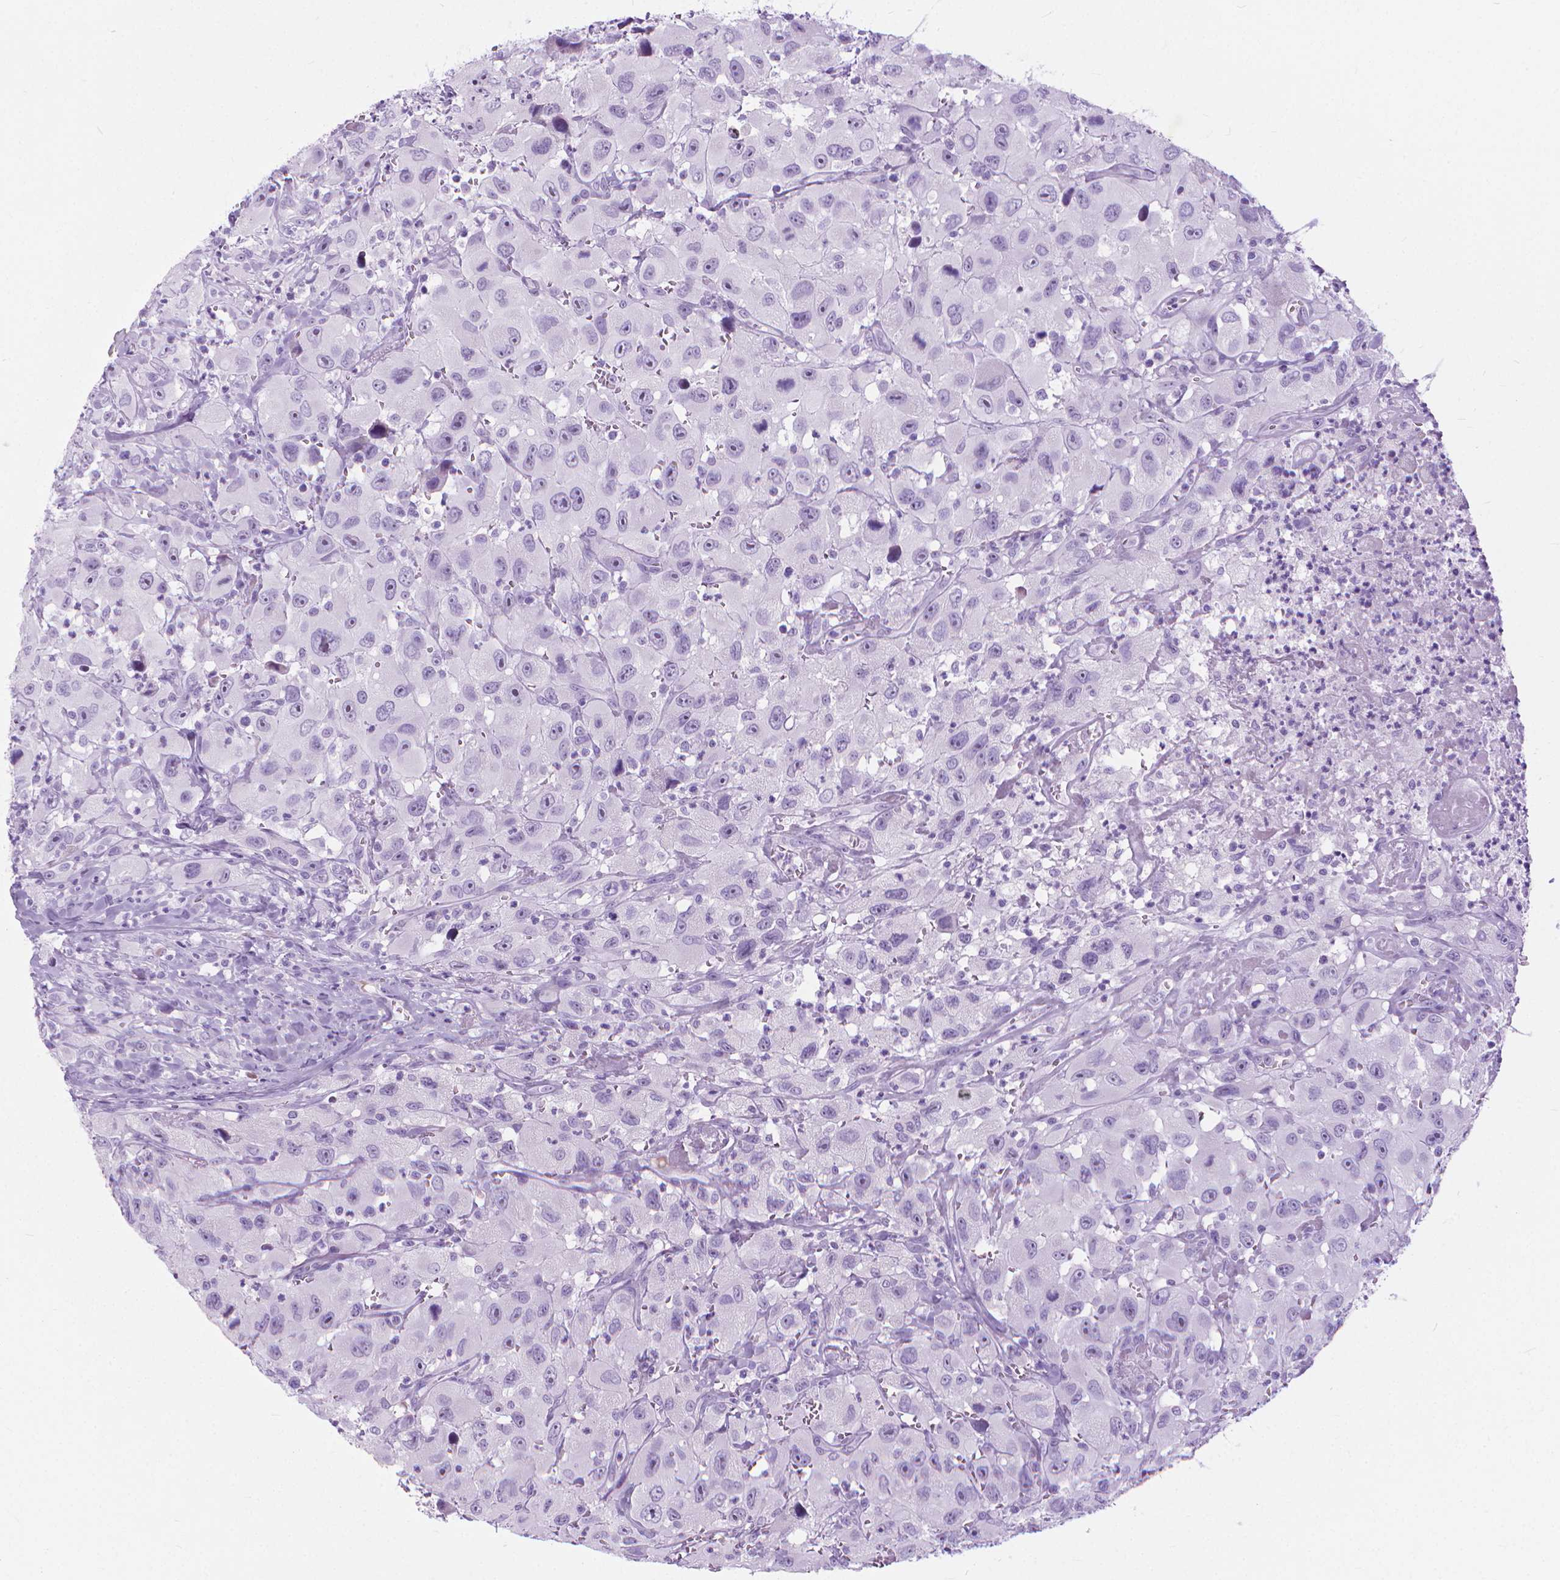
{"staining": {"intensity": "negative", "quantity": "none", "location": "none"}, "tissue": "head and neck cancer", "cell_type": "Tumor cells", "image_type": "cancer", "snomed": [{"axis": "morphology", "description": "Squamous cell carcinoma, NOS"}, {"axis": "morphology", "description": "Squamous cell carcinoma, metastatic, NOS"}, {"axis": "topography", "description": "Oral tissue"}, {"axis": "topography", "description": "Head-Neck"}], "caption": "Immunohistochemistry (IHC) image of human head and neck cancer stained for a protein (brown), which demonstrates no staining in tumor cells.", "gene": "HTR2B", "patient": {"sex": "female", "age": 85}}